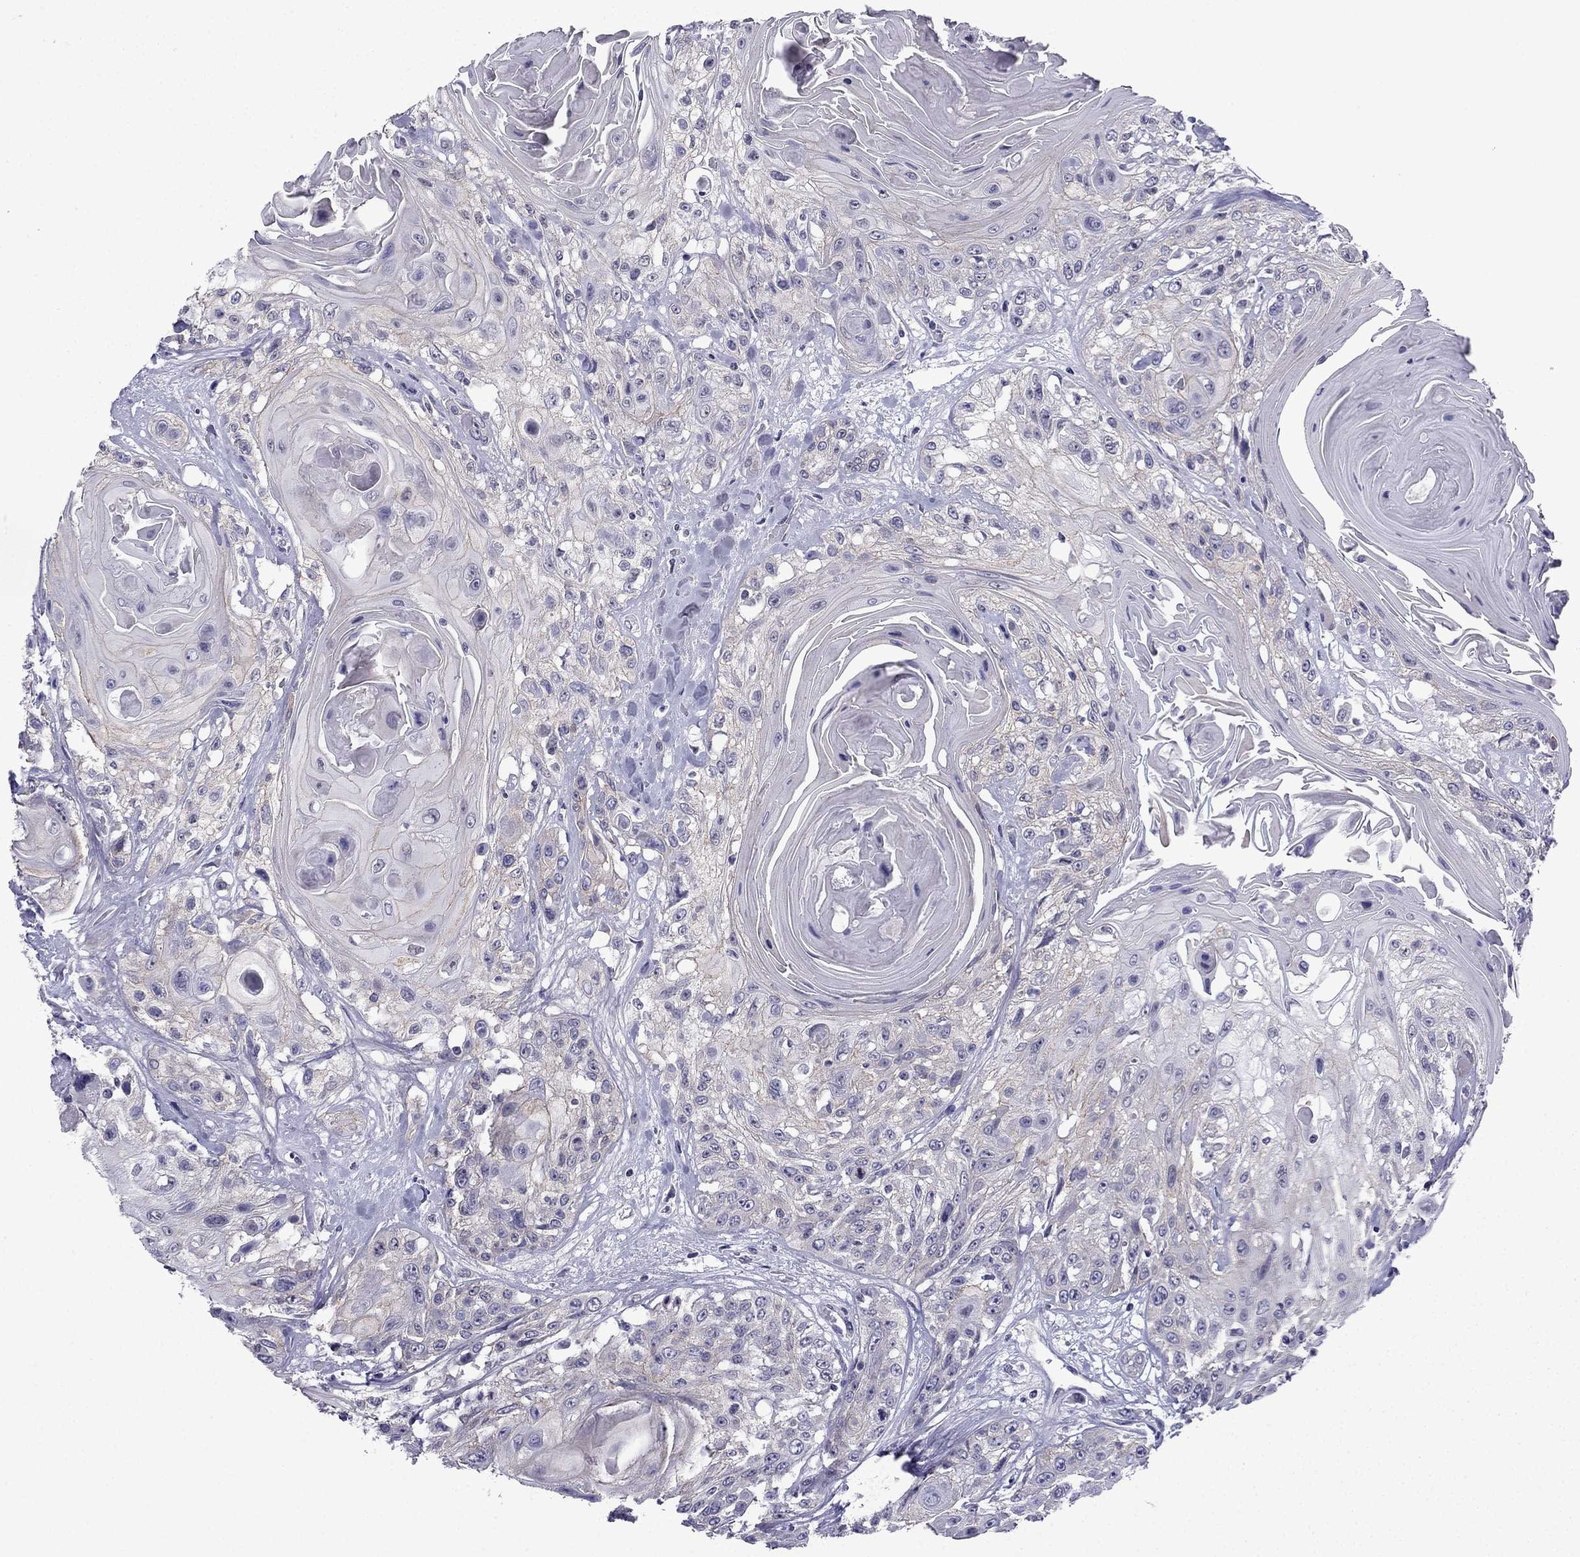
{"staining": {"intensity": "negative", "quantity": "none", "location": "none"}, "tissue": "head and neck cancer", "cell_type": "Tumor cells", "image_type": "cancer", "snomed": [{"axis": "morphology", "description": "Squamous cell carcinoma, NOS"}, {"axis": "topography", "description": "Head-Neck"}], "caption": "Tumor cells show no significant protein staining in head and neck cancer.", "gene": "POM121L12", "patient": {"sex": "female", "age": 59}}